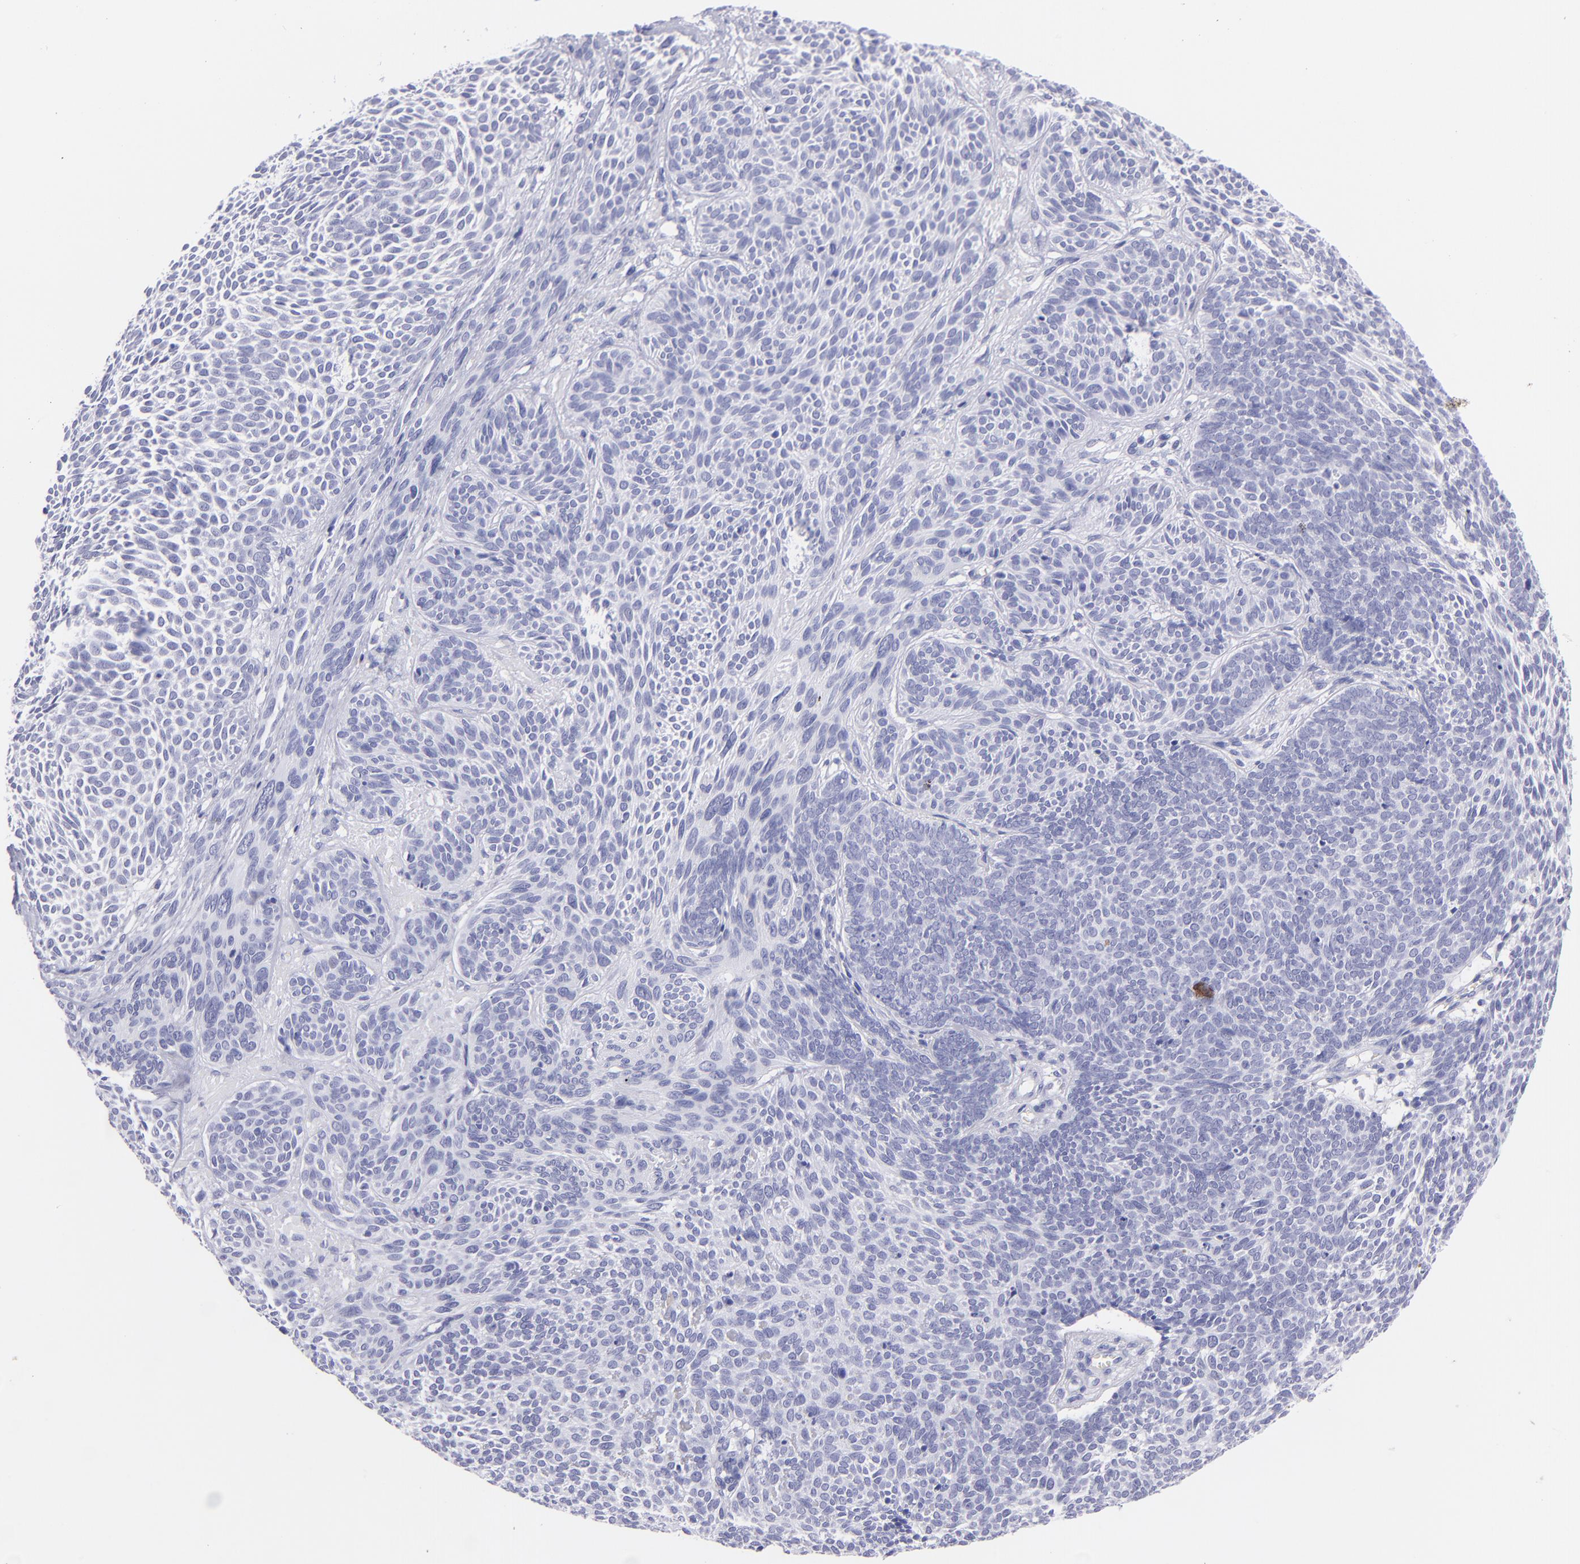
{"staining": {"intensity": "negative", "quantity": "none", "location": "none"}, "tissue": "skin cancer", "cell_type": "Tumor cells", "image_type": "cancer", "snomed": [{"axis": "morphology", "description": "Basal cell carcinoma"}, {"axis": "topography", "description": "Skin"}], "caption": "Tumor cells show no significant expression in skin cancer. Nuclei are stained in blue.", "gene": "PIP", "patient": {"sex": "male", "age": 84}}